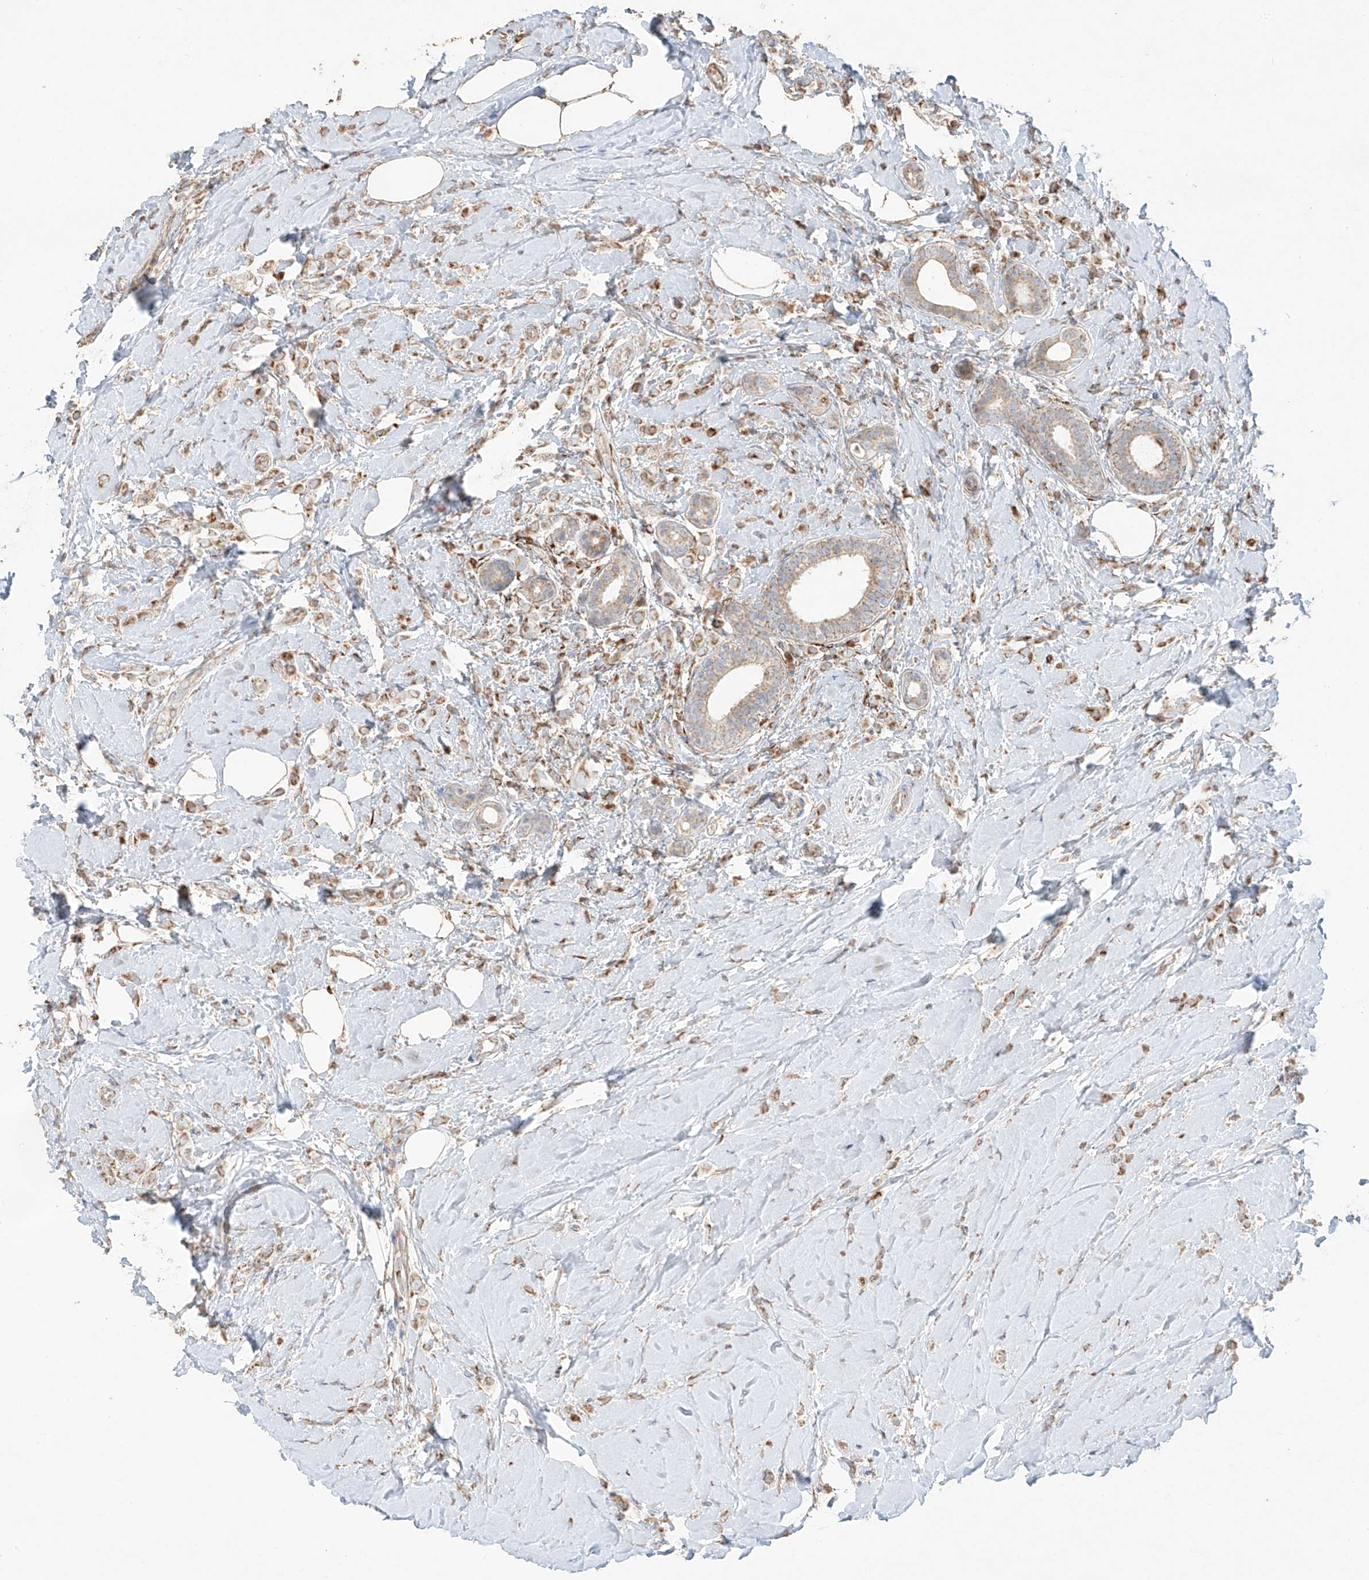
{"staining": {"intensity": "moderate", "quantity": ">75%", "location": "cytoplasmic/membranous"}, "tissue": "breast cancer", "cell_type": "Tumor cells", "image_type": "cancer", "snomed": [{"axis": "morphology", "description": "Lobular carcinoma"}, {"axis": "topography", "description": "Breast"}], "caption": "A brown stain highlights moderate cytoplasmic/membranous staining of a protein in lobular carcinoma (breast) tumor cells.", "gene": "COLGALT2", "patient": {"sex": "female", "age": 47}}